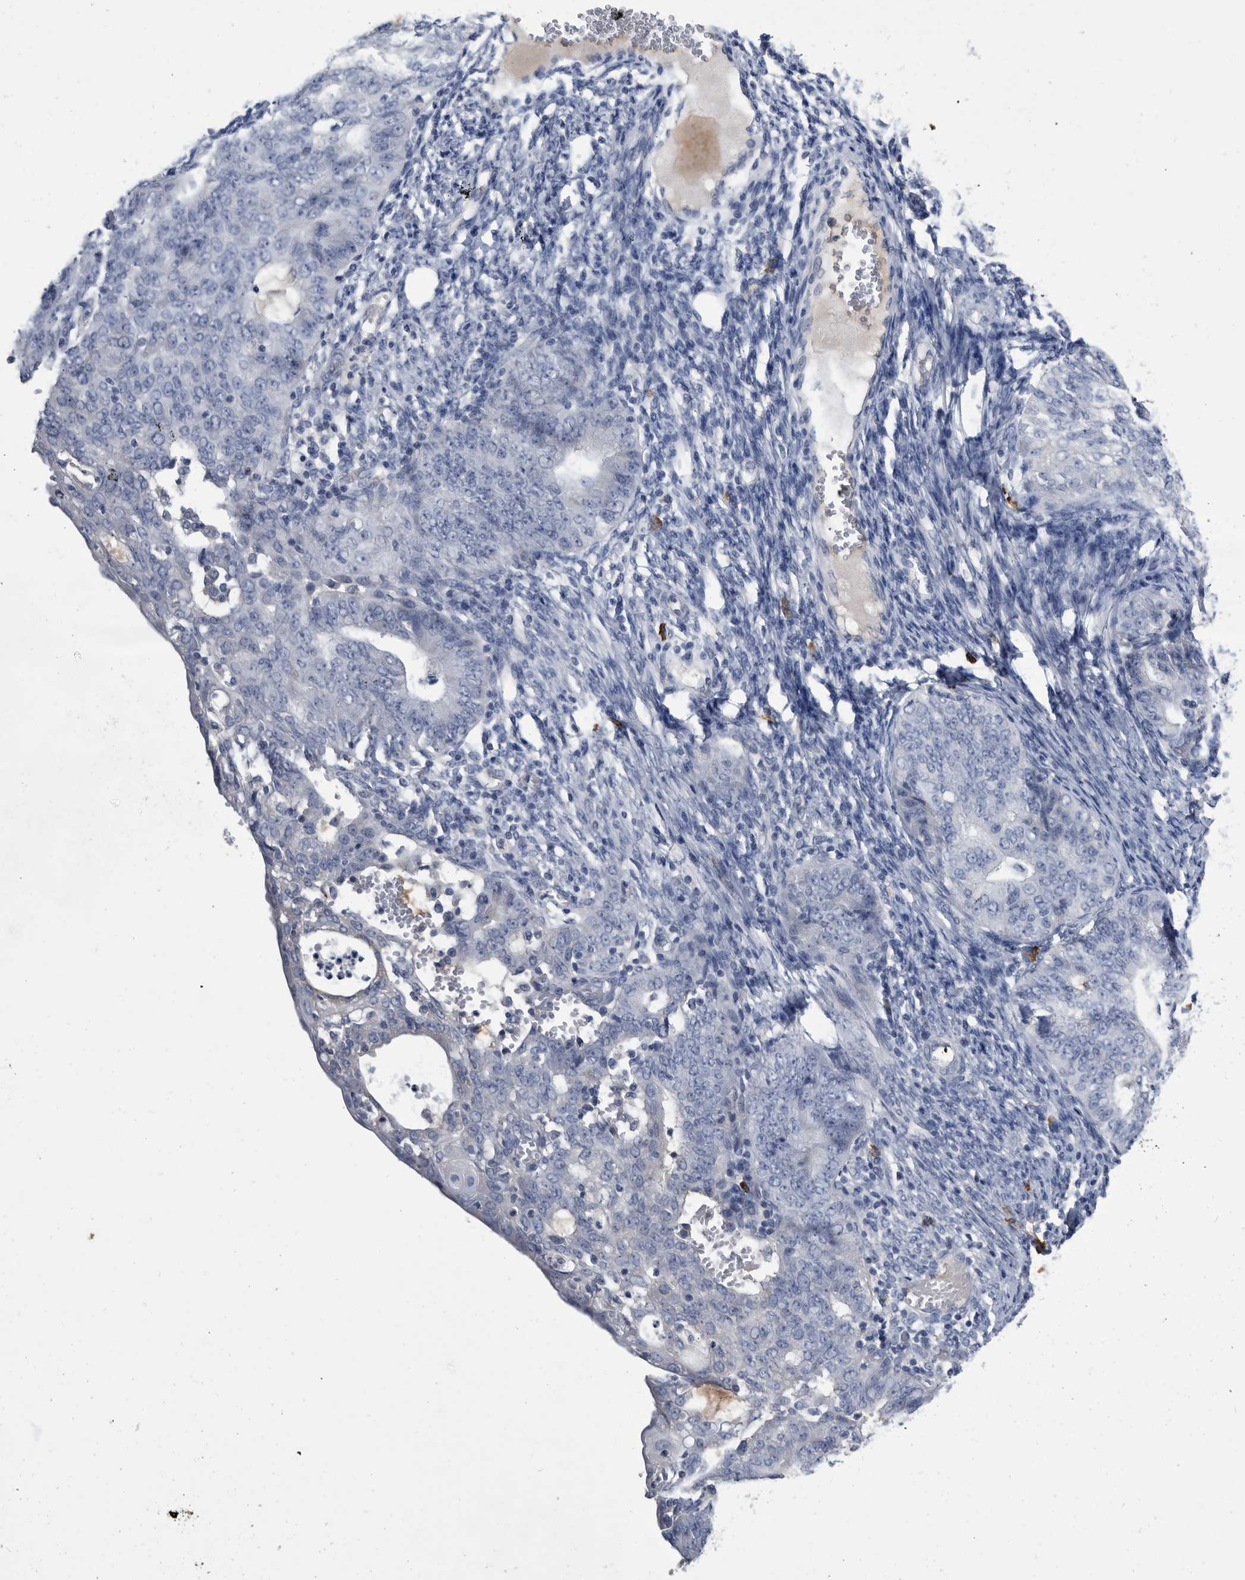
{"staining": {"intensity": "negative", "quantity": "none", "location": "none"}, "tissue": "endometrial cancer", "cell_type": "Tumor cells", "image_type": "cancer", "snomed": [{"axis": "morphology", "description": "Adenocarcinoma, NOS"}, {"axis": "topography", "description": "Endometrium"}], "caption": "Adenocarcinoma (endometrial) was stained to show a protein in brown. There is no significant staining in tumor cells.", "gene": "BTBD6", "patient": {"sex": "female", "age": 32}}